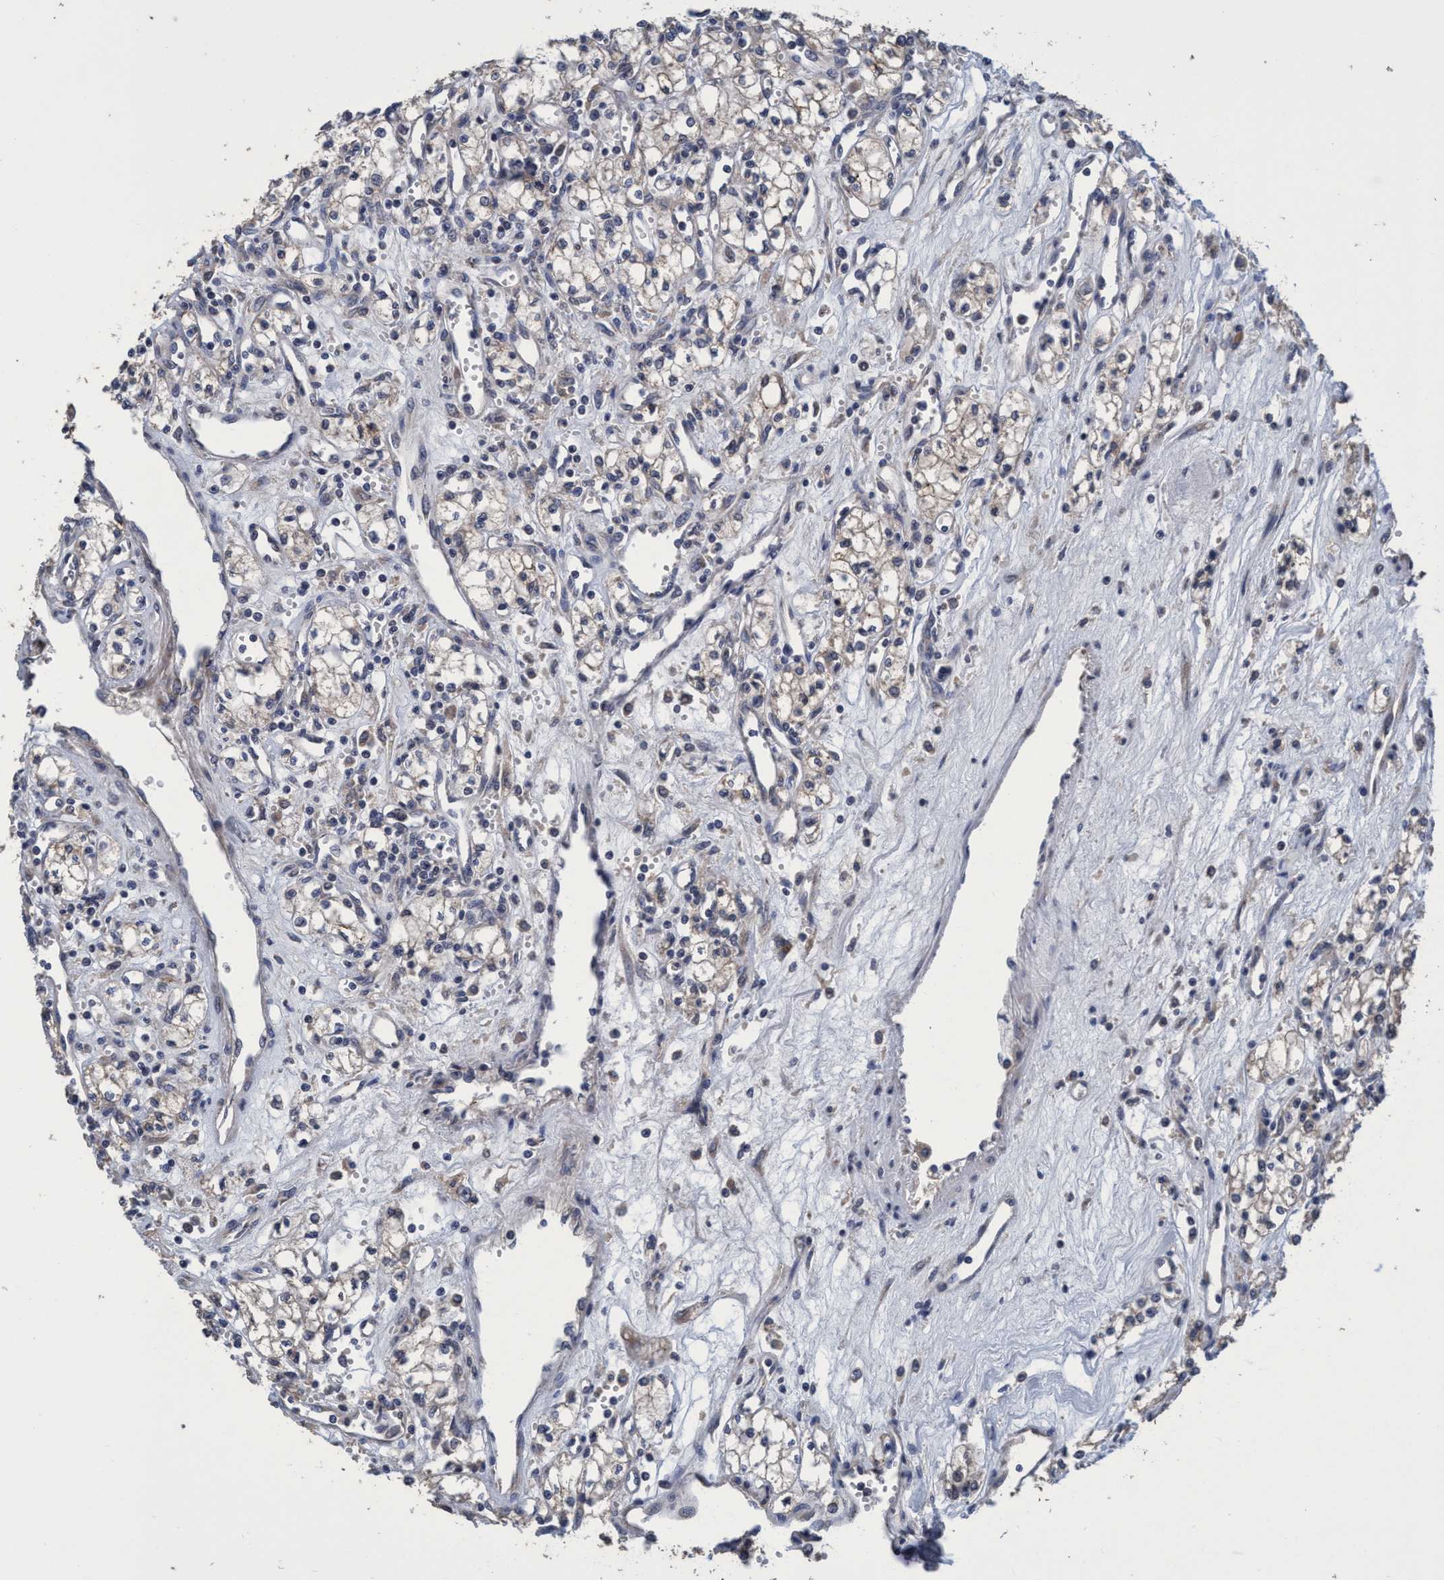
{"staining": {"intensity": "negative", "quantity": "none", "location": "none"}, "tissue": "renal cancer", "cell_type": "Tumor cells", "image_type": "cancer", "snomed": [{"axis": "morphology", "description": "Adenocarcinoma, NOS"}, {"axis": "topography", "description": "Kidney"}], "caption": "IHC image of human renal adenocarcinoma stained for a protein (brown), which shows no staining in tumor cells.", "gene": "CALCOCO2", "patient": {"sex": "male", "age": 59}}